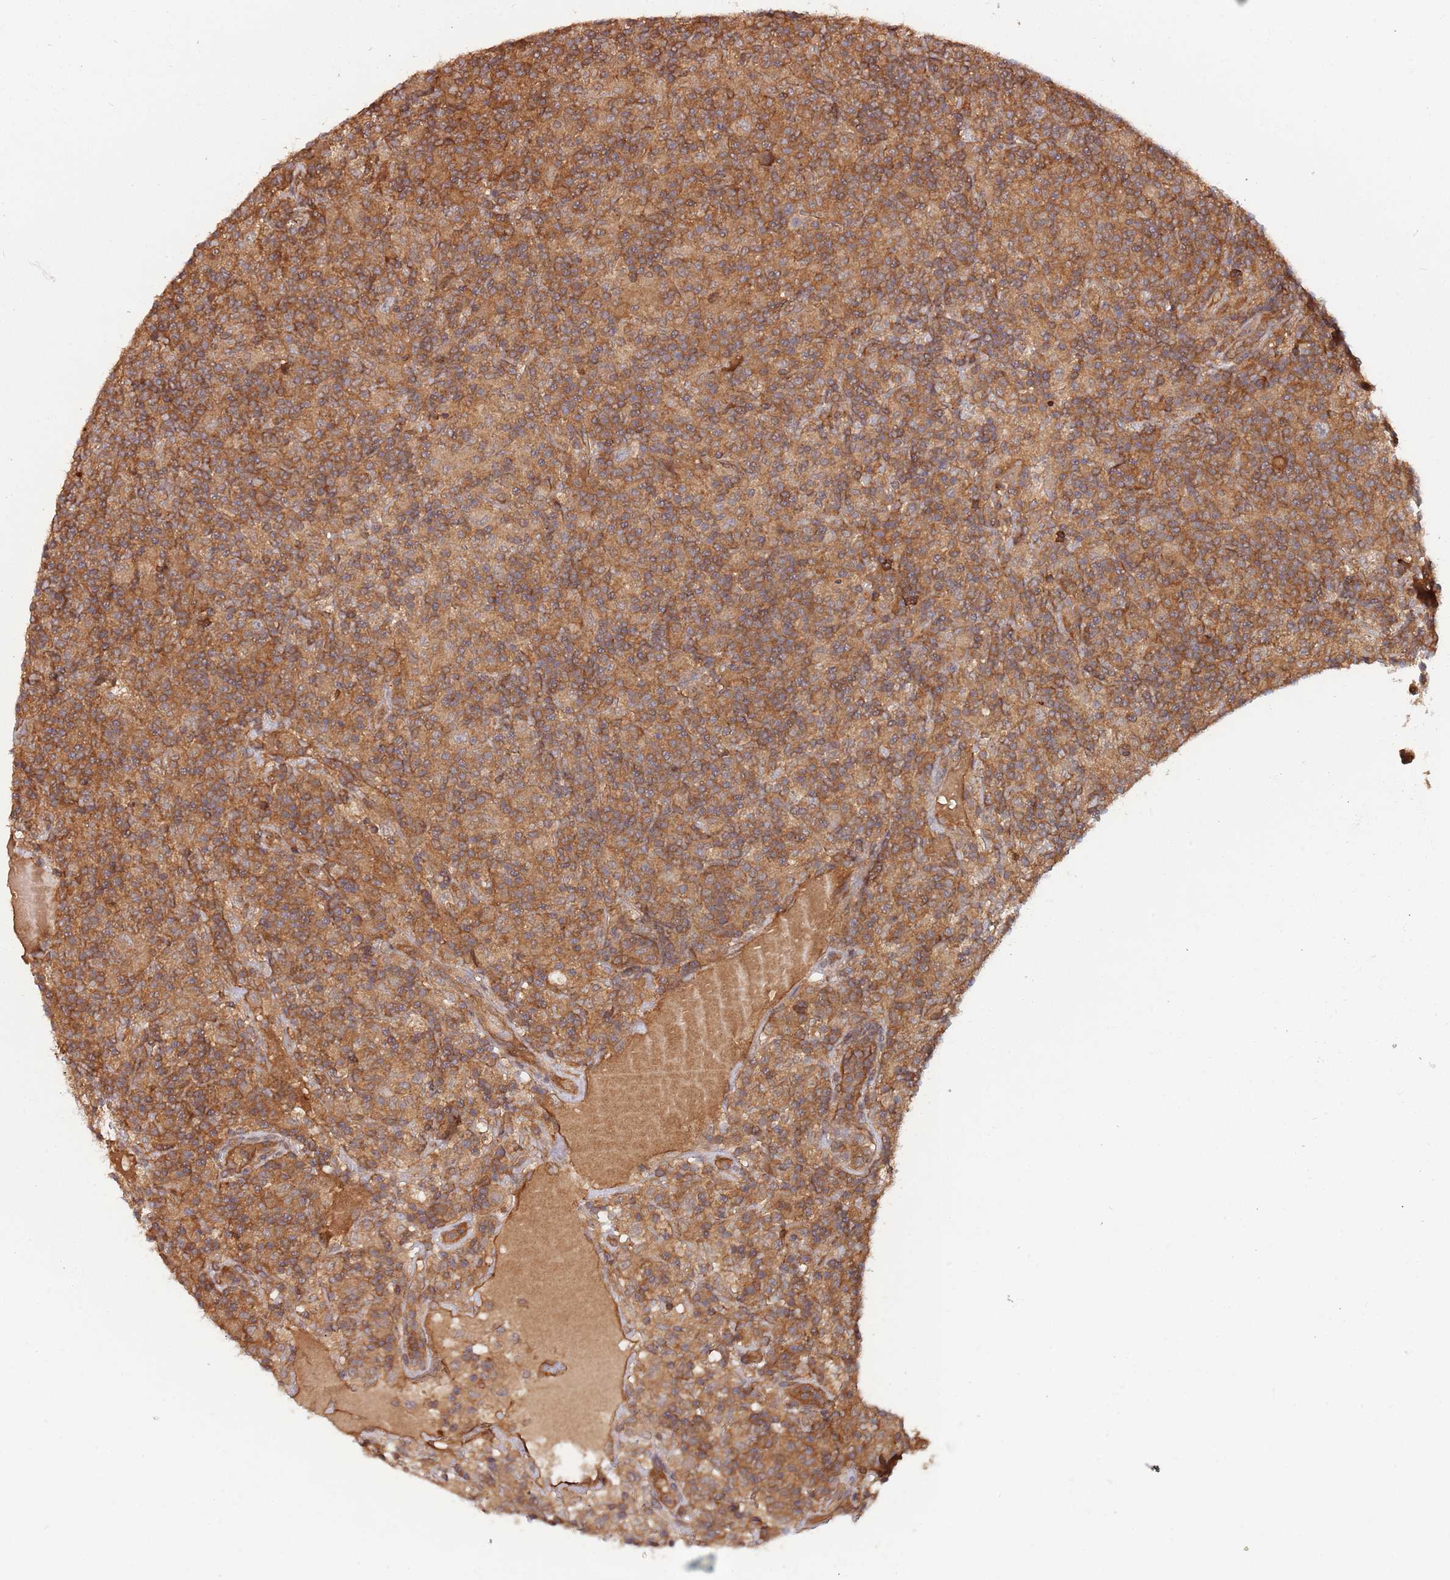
{"staining": {"intensity": "negative", "quantity": "none", "location": "none"}, "tissue": "lymphoma", "cell_type": "Tumor cells", "image_type": "cancer", "snomed": [{"axis": "morphology", "description": "Hodgkin's disease, NOS"}, {"axis": "topography", "description": "Lymph node"}], "caption": "A photomicrograph of lymphoma stained for a protein displays no brown staining in tumor cells.", "gene": "GSDMD", "patient": {"sex": "male", "age": 70}}